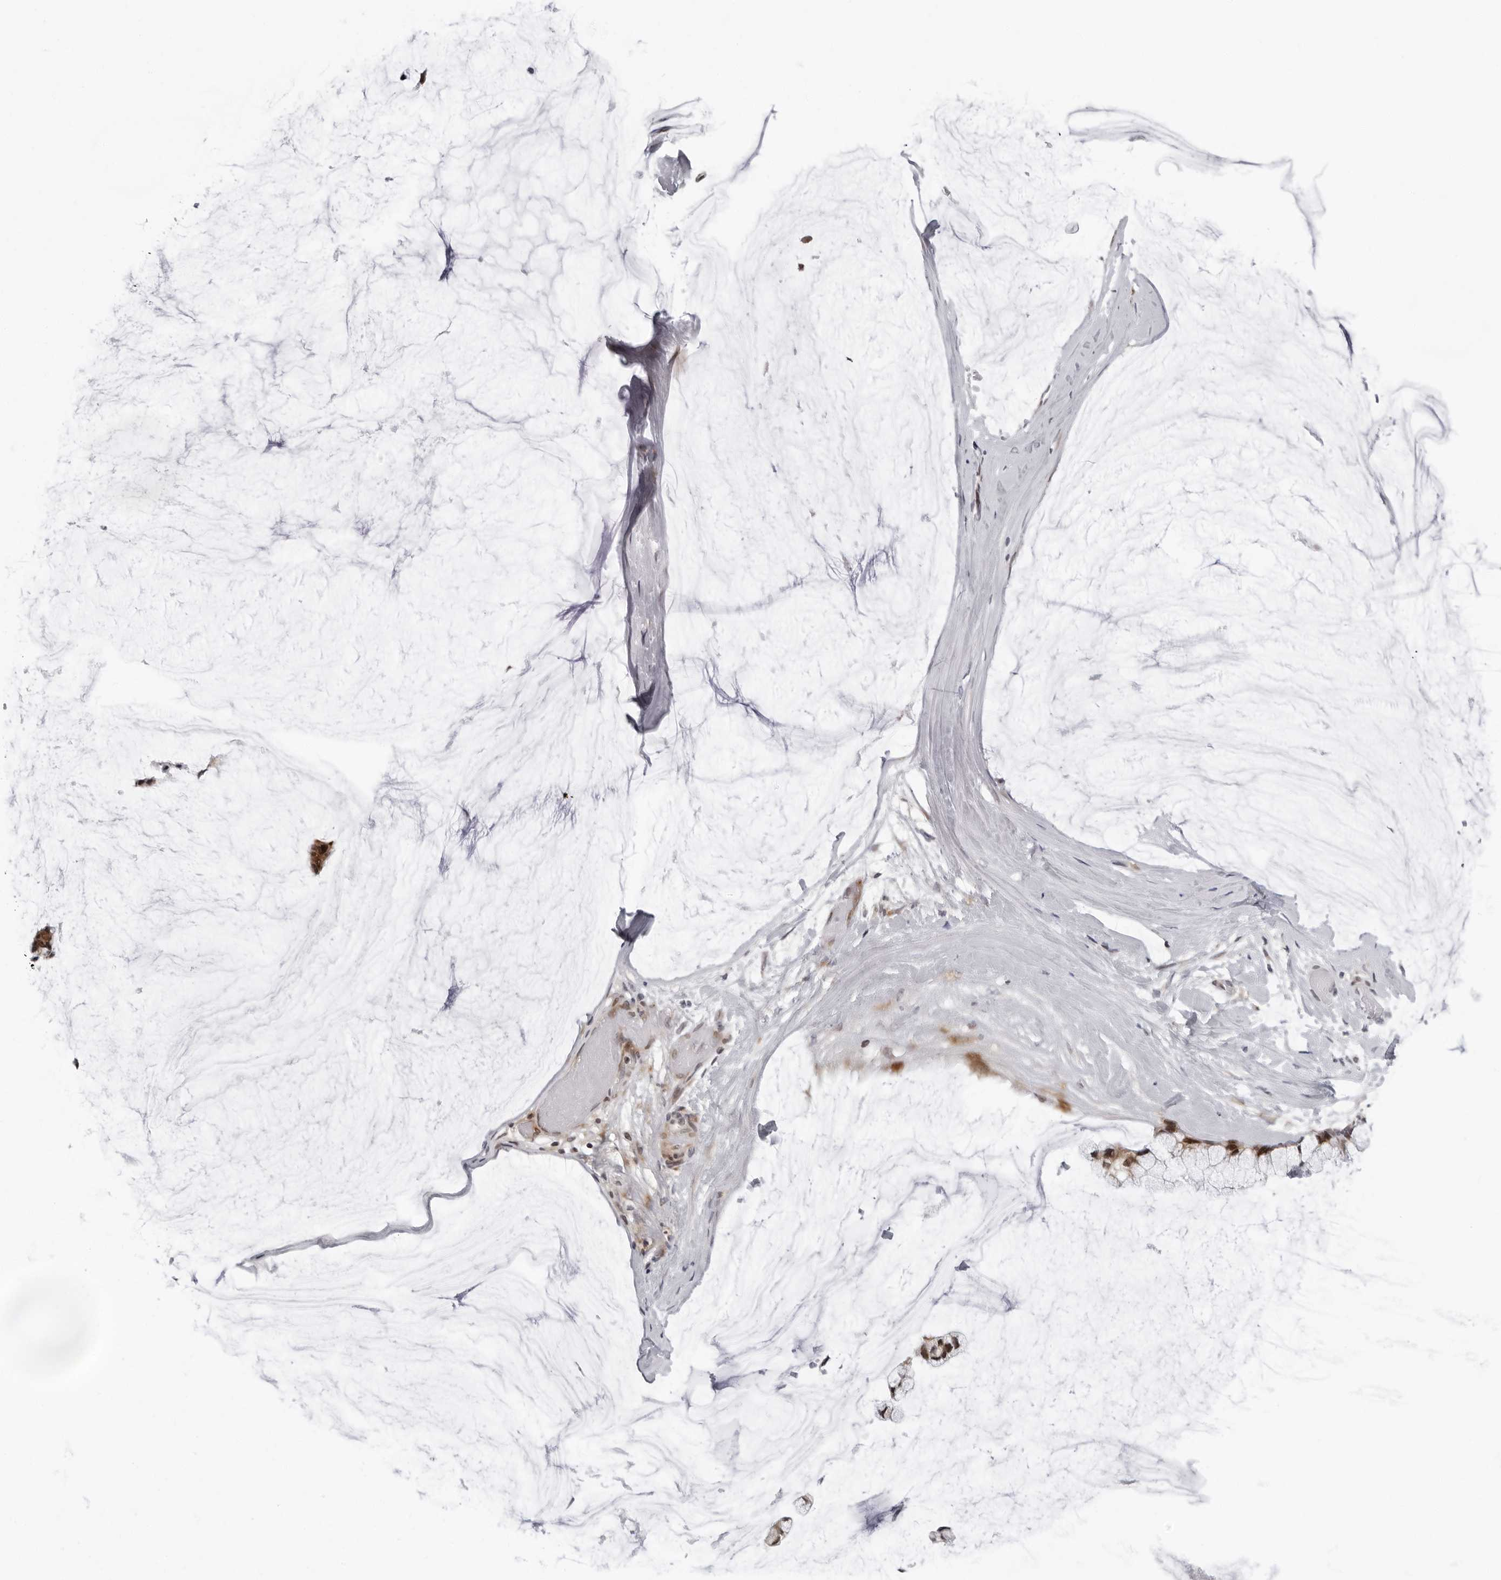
{"staining": {"intensity": "moderate", "quantity": ">75%", "location": "cytoplasmic/membranous,nuclear"}, "tissue": "ovarian cancer", "cell_type": "Tumor cells", "image_type": "cancer", "snomed": [{"axis": "morphology", "description": "Cystadenocarcinoma, mucinous, NOS"}, {"axis": "topography", "description": "Ovary"}], "caption": "Immunohistochemistry (IHC) histopathology image of neoplastic tissue: mucinous cystadenocarcinoma (ovarian) stained using immunohistochemistry (IHC) displays medium levels of moderate protein expression localized specifically in the cytoplasmic/membranous and nuclear of tumor cells, appearing as a cytoplasmic/membranous and nuclear brown color.", "gene": "PIP4K2C", "patient": {"sex": "female", "age": 39}}